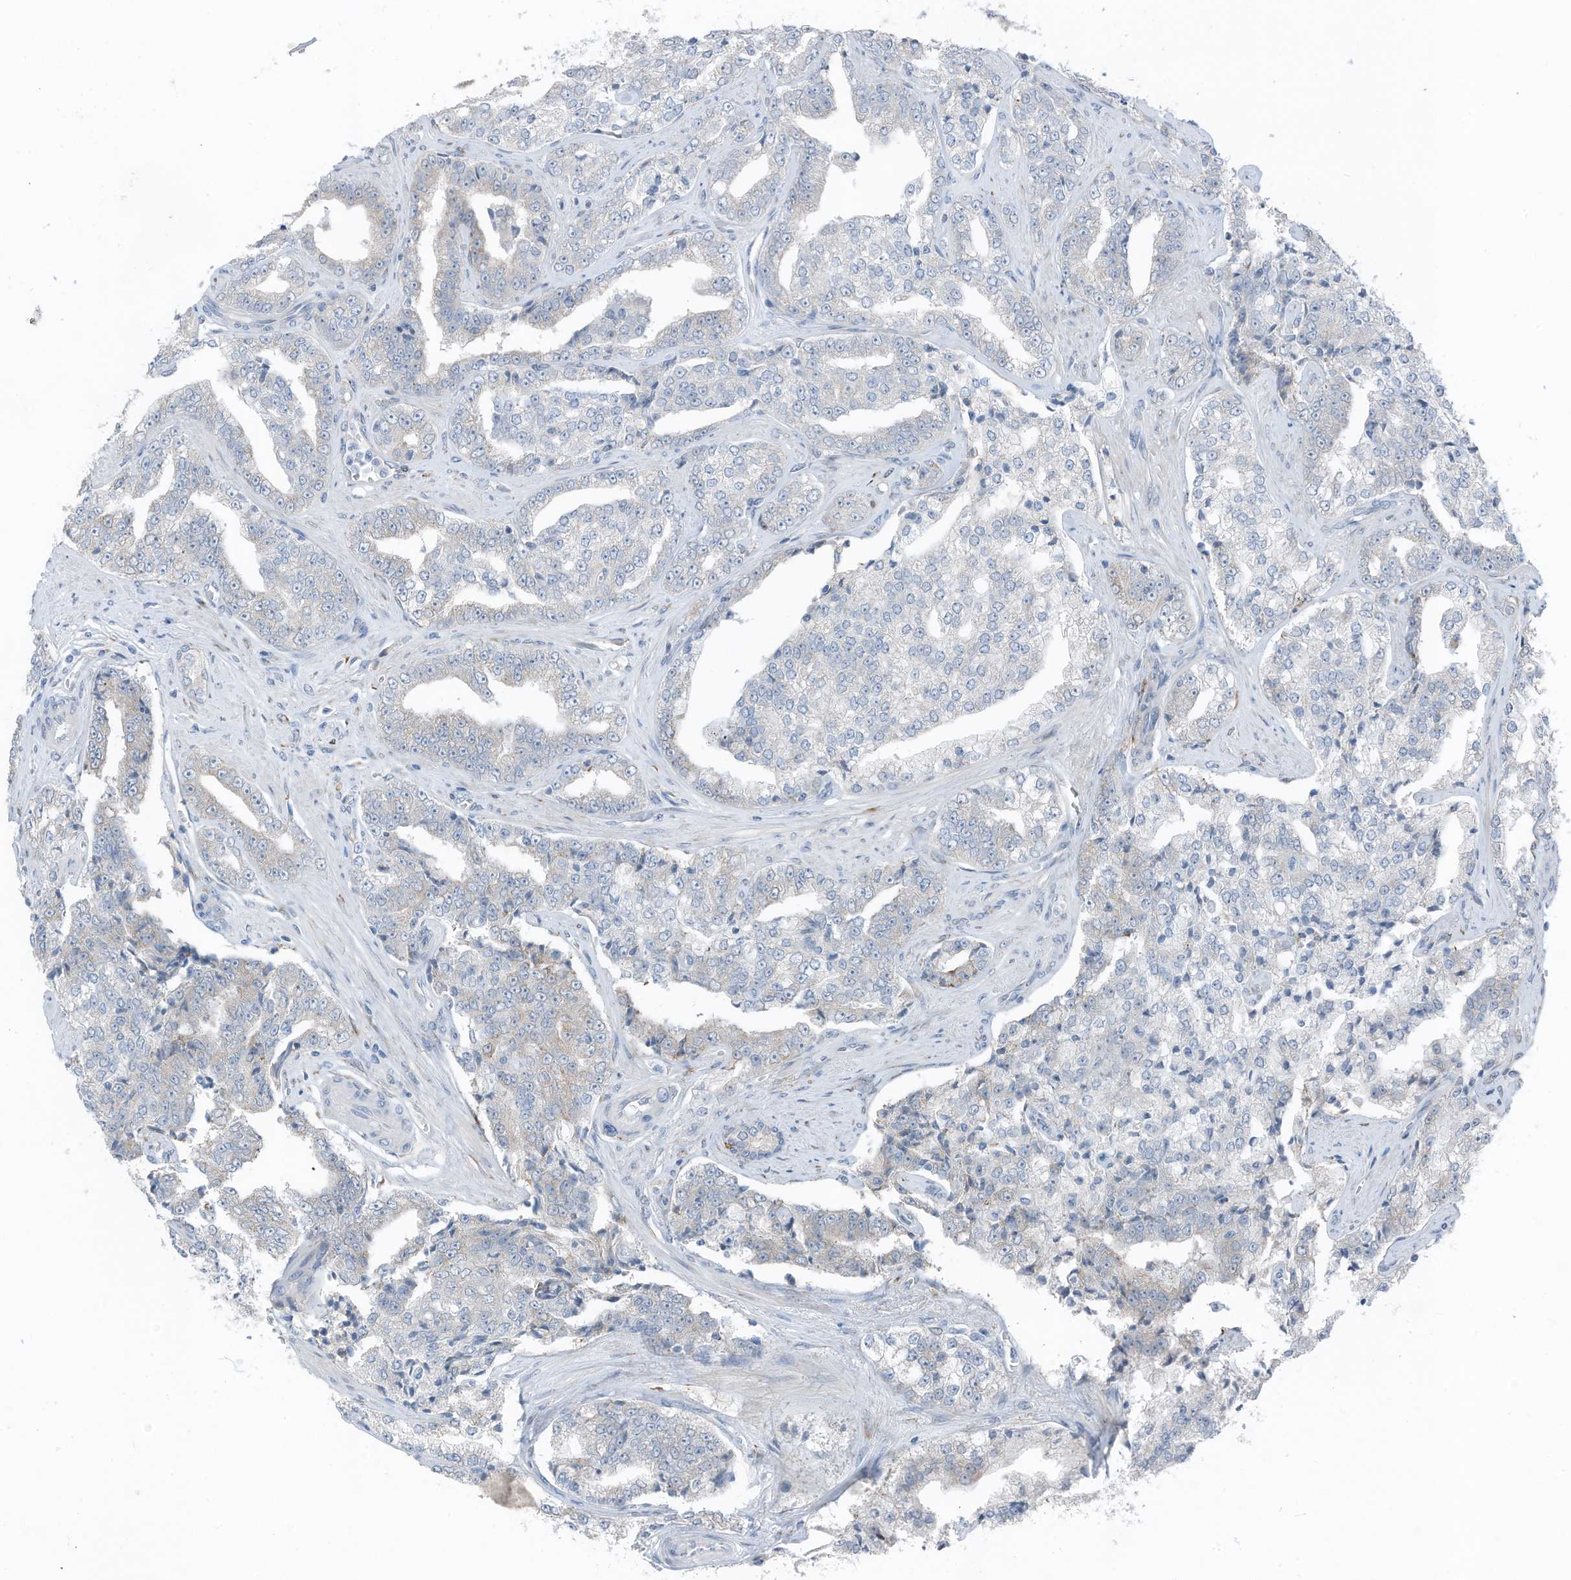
{"staining": {"intensity": "negative", "quantity": "none", "location": "none"}, "tissue": "prostate cancer", "cell_type": "Tumor cells", "image_type": "cancer", "snomed": [{"axis": "morphology", "description": "Adenocarcinoma, High grade"}, {"axis": "topography", "description": "Prostate"}], "caption": "The photomicrograph demonstrates no significant positivity in tumor cells of adenocarcinoma (high-grade) (prostate). (Brightfield microscopy of DAB (3,3'-diaminobenzidine) IHC at high magnification).", "gene": "ARHGEF33", "patient": {"sex": "male", "age": 71}}